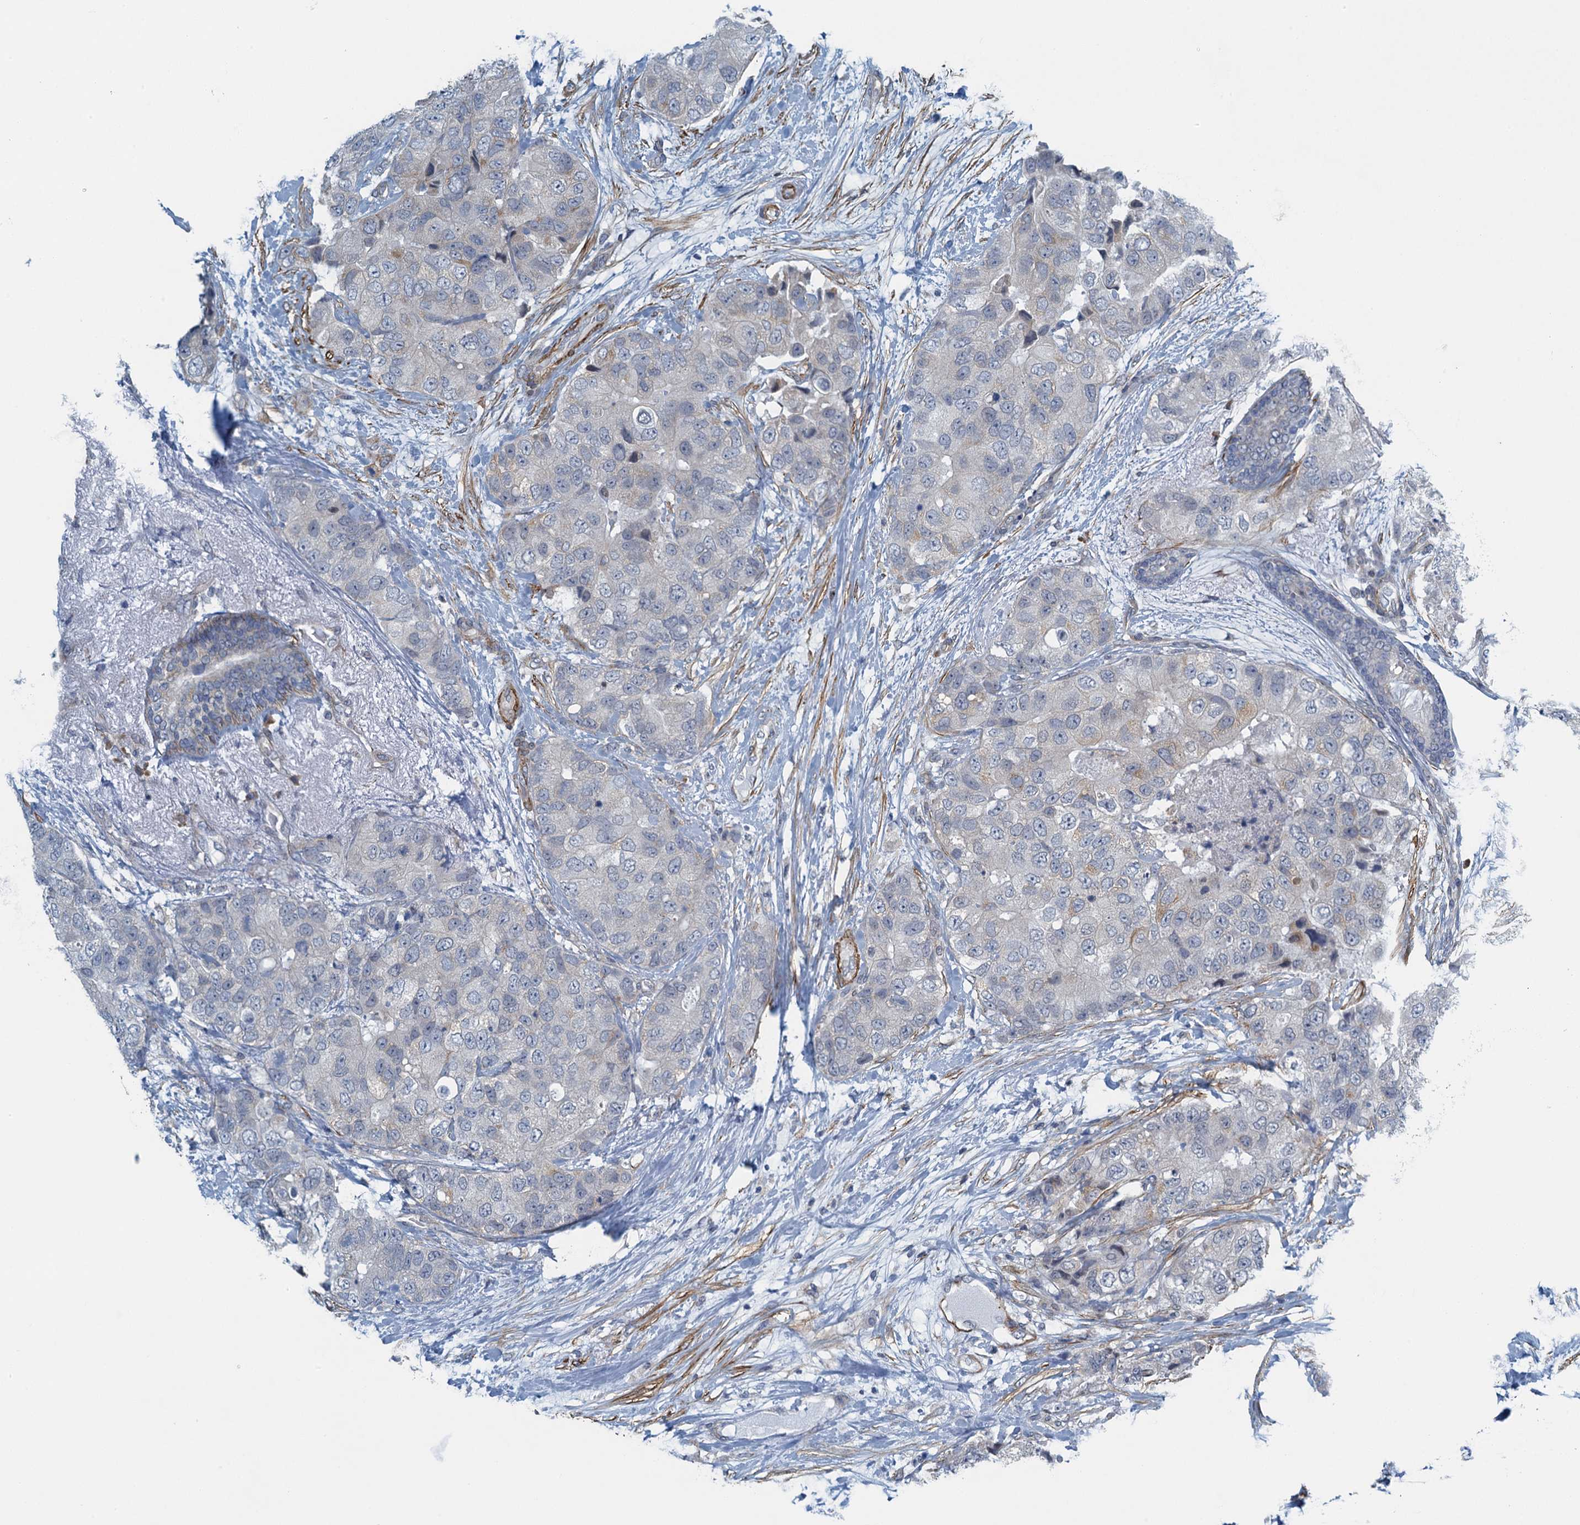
{"staining": {"intensity": "negative", "quantity": "none", "location": "none"}, "tissue": "breast cancer", "cell_type": "Tumor cells", "image_type": "cancer", "snomed": [{"axis": "morphology", "description": "Duct carcinoma"}, {"axis": "topography", "description": "Breast"}], "caption": "This is an immunohistochemistry (IHC) micrograph of breast cancer (infiltrating ductal carcinoma). There is no expression in tumor cells.", "gene": "ALG2", "patient": {"sex": "female", "age": 62}}